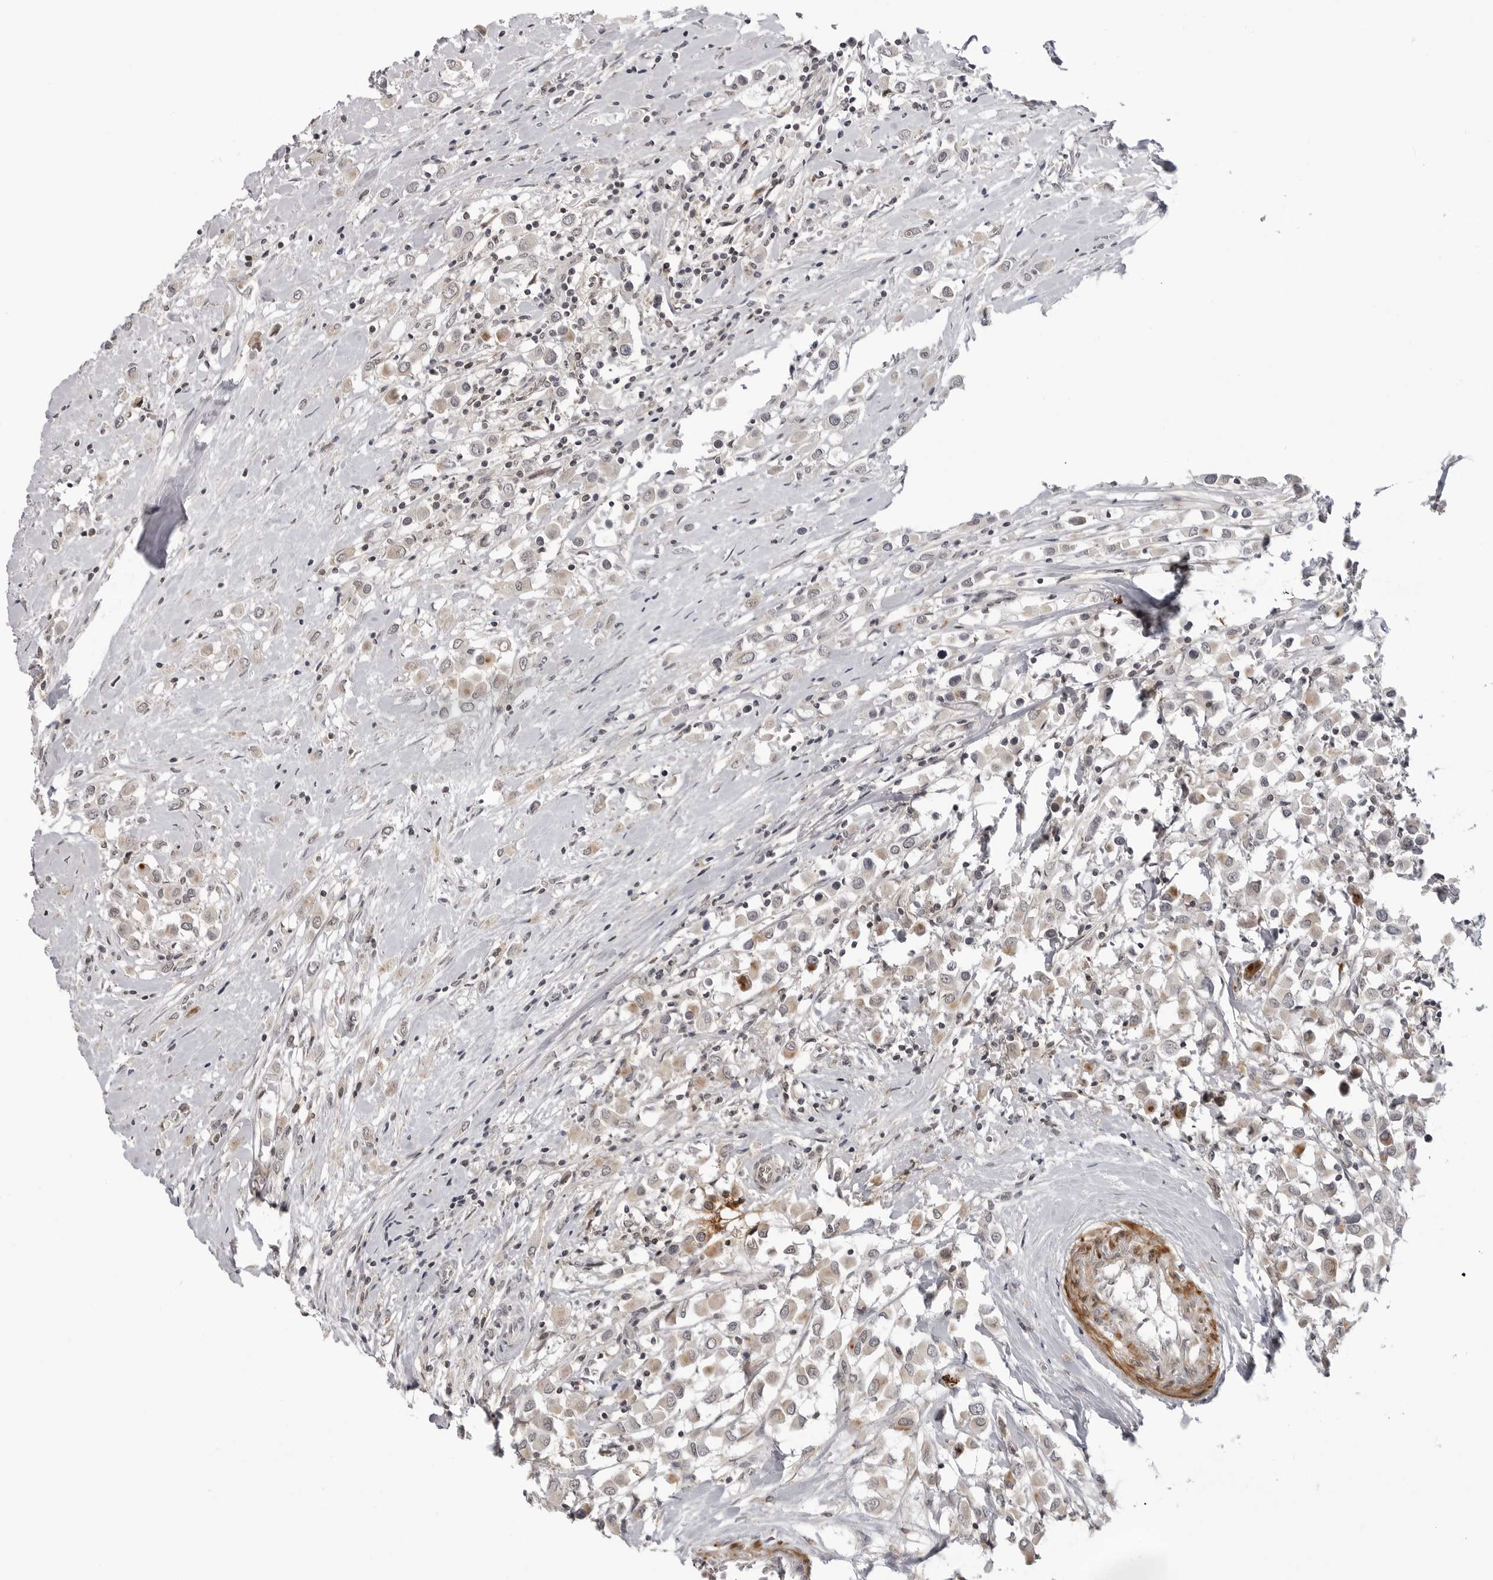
{"staining": {"intensity": "weak", "quantity": "<25%", "location": "cytoplasmic/membranous"}, "tissue": "breast cancer", "cell_type": "Tumor cells", "image_type": "cancer", "snomed": [{"axis": "morphology", "description": "Duct carcinoma"}, {"axis": "topography", "description": "Breast"}], "caption": "A high-resolution image shows immunohistochemistry staining of breast cancer (invasive ductal carcinoma), which demonstrates no significant expression in tumor cells. The staining was performed using DAB (3,3'-diaminobenzidine) to visualize the protein expression in brown, while the nuclei were stained in blue with hematoxylin (Magnification: 20x).", "gene": "ADAMTS5", "patient": {"sex": "female", "age": 61}}